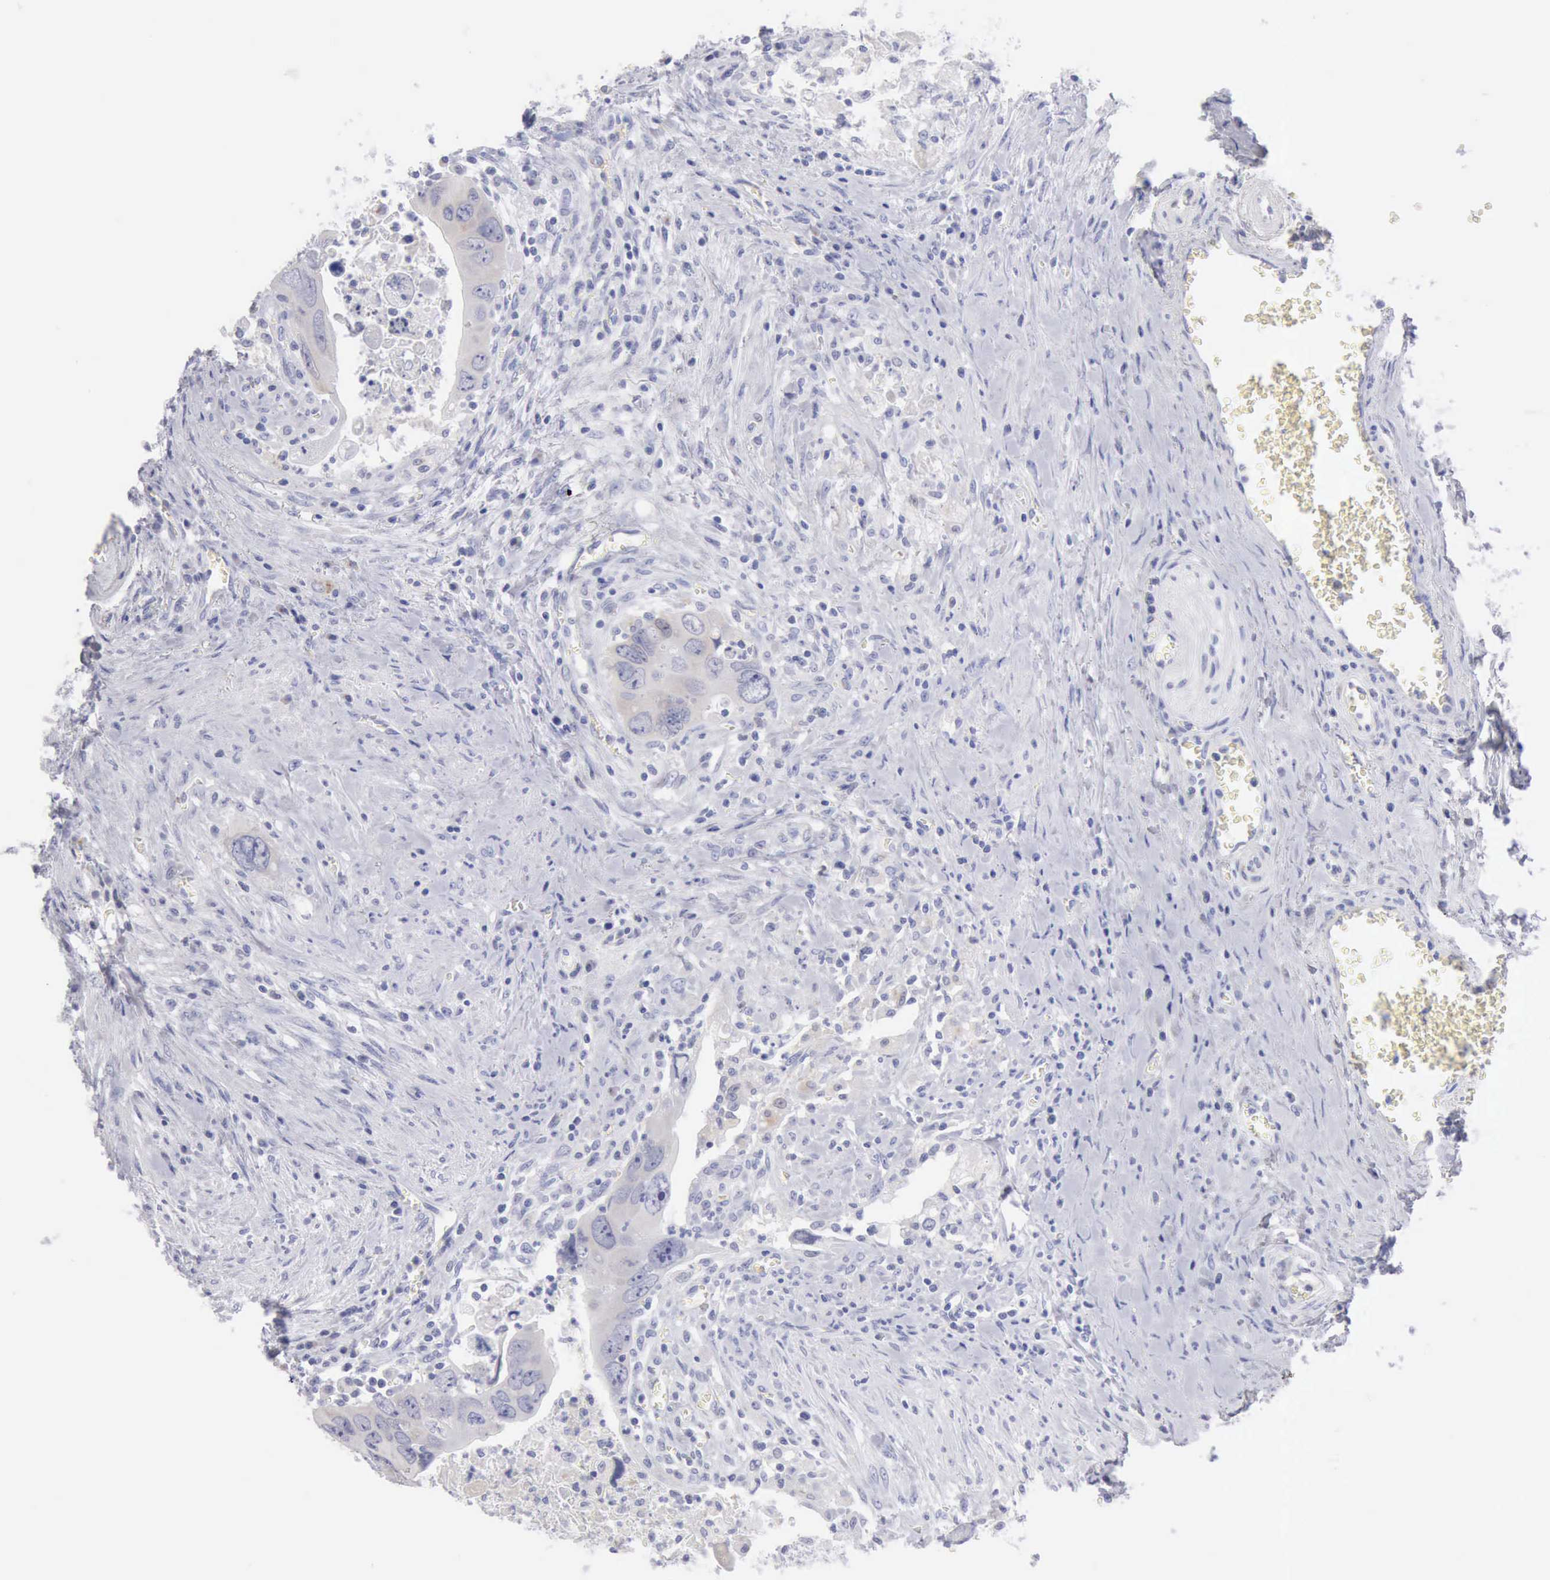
{"staining": {"intensity": "weak", "quantity": "<25%", "location": "cytoplasmic/membranous"}, "tissue": "colorectal cancer", "cell_type": "Tumor cells", "image_type": "cancer", "snomed": [{"axis": "morphology", "description": "Adenocarcinoma, NOS"}, {"axis": "topography", "description": "Rectum"}], "caption": "There is no significant staining in tumor cells of colorectal adenocarcinoma.", "gene": "ANGEL1", "patient": {"sex": "male", "age": 70}}